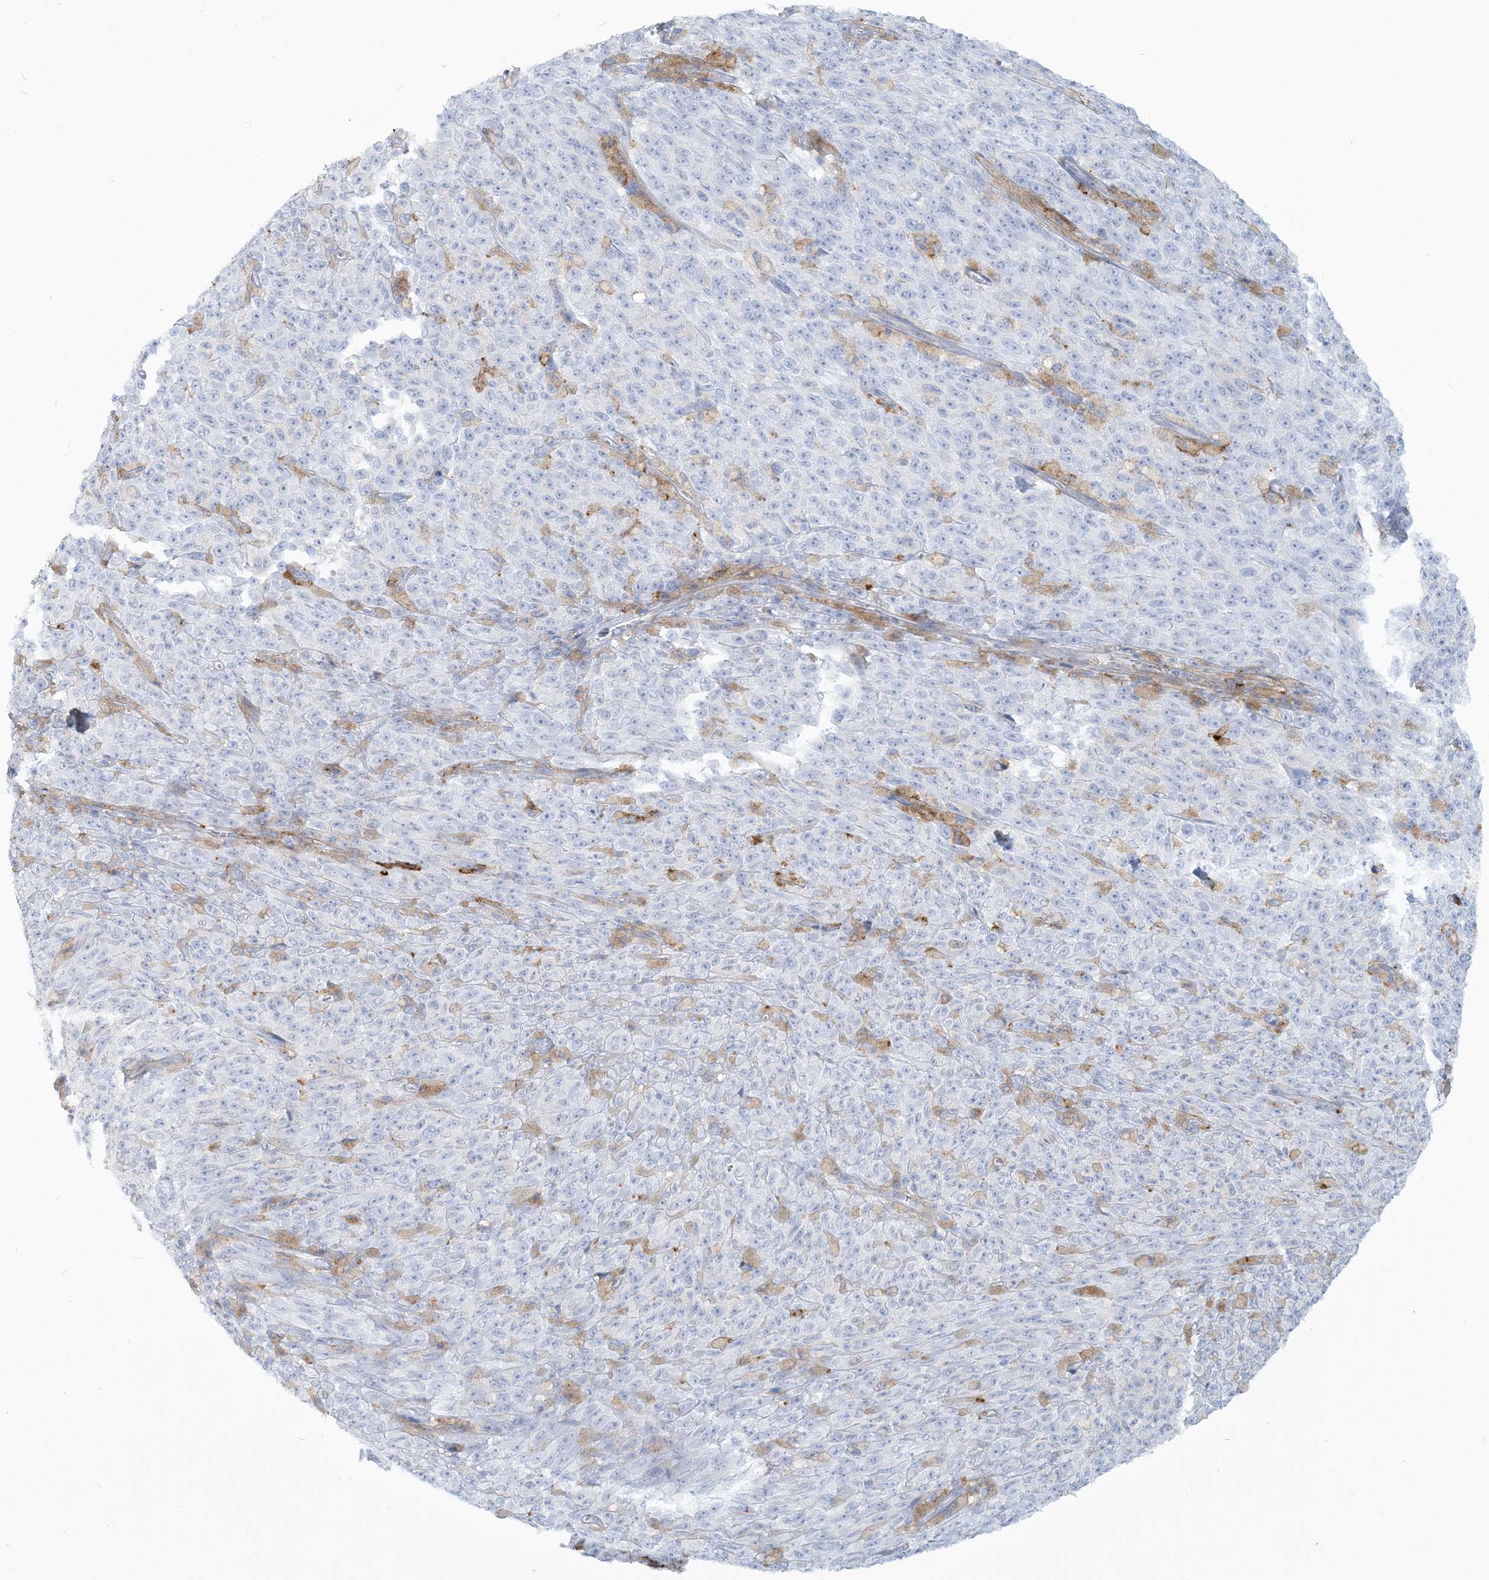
{"staining": {"intensity": "negative", "quantity": "none", "location": "none"}, "tissue": "melanoma", "cell_type": "Tumor cells", "image_type": "cancer", "snomed": [{"axis": "morphology", "description": "Malignant melanoma, NOS"}, {"axis": "topography", "description": "Skin"}], "caption": "Melanoma was stained to show a protein in brown. There is no significant expression in tumor cells.", "gene": "HLA-DRB1", "patient": {"sex": "female", "age": 82}}